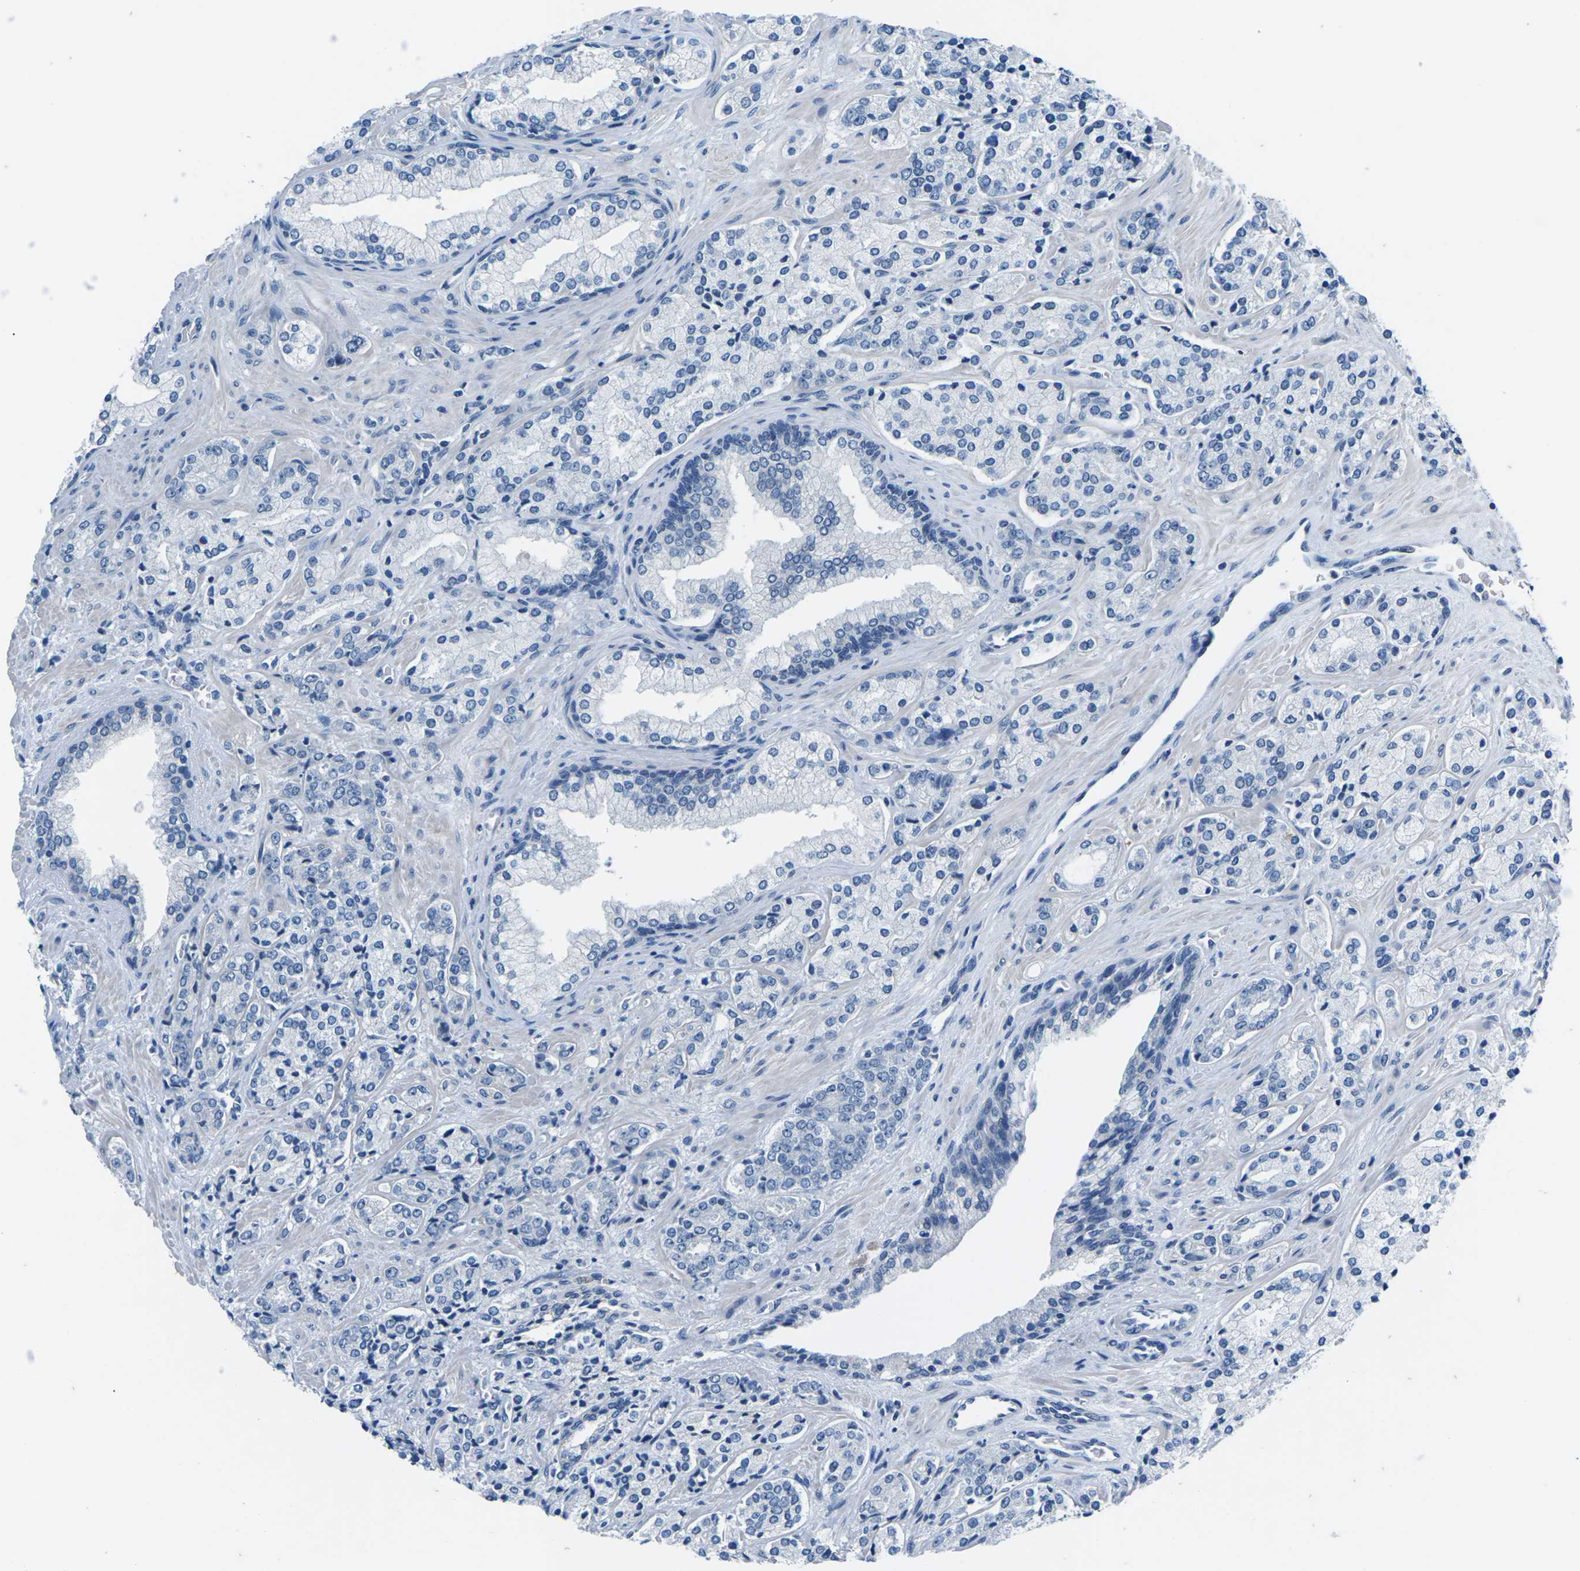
{"staining": {"intensity": "negative", "quantity": "none", "location": "none"}, "tissue": "prostate cancer", "cell_type": "Tumor cells", "image_type": "cancer", "snomed": [{"axis": "morphology", "description": "Adenocarcinoma, High grade"}, {"axis": "topography", "description": "Prostate"}], "caption": "This micrograph is of high-grade adenocarcinoma (prostate) stained with immunohistochemistry (IHC) to label a protein in brown with the nuclei are counter-stained blue. There is no positivity in tumor cells.", "gene": "UMOD", "patient": {"sex": "male", "age": 71}}